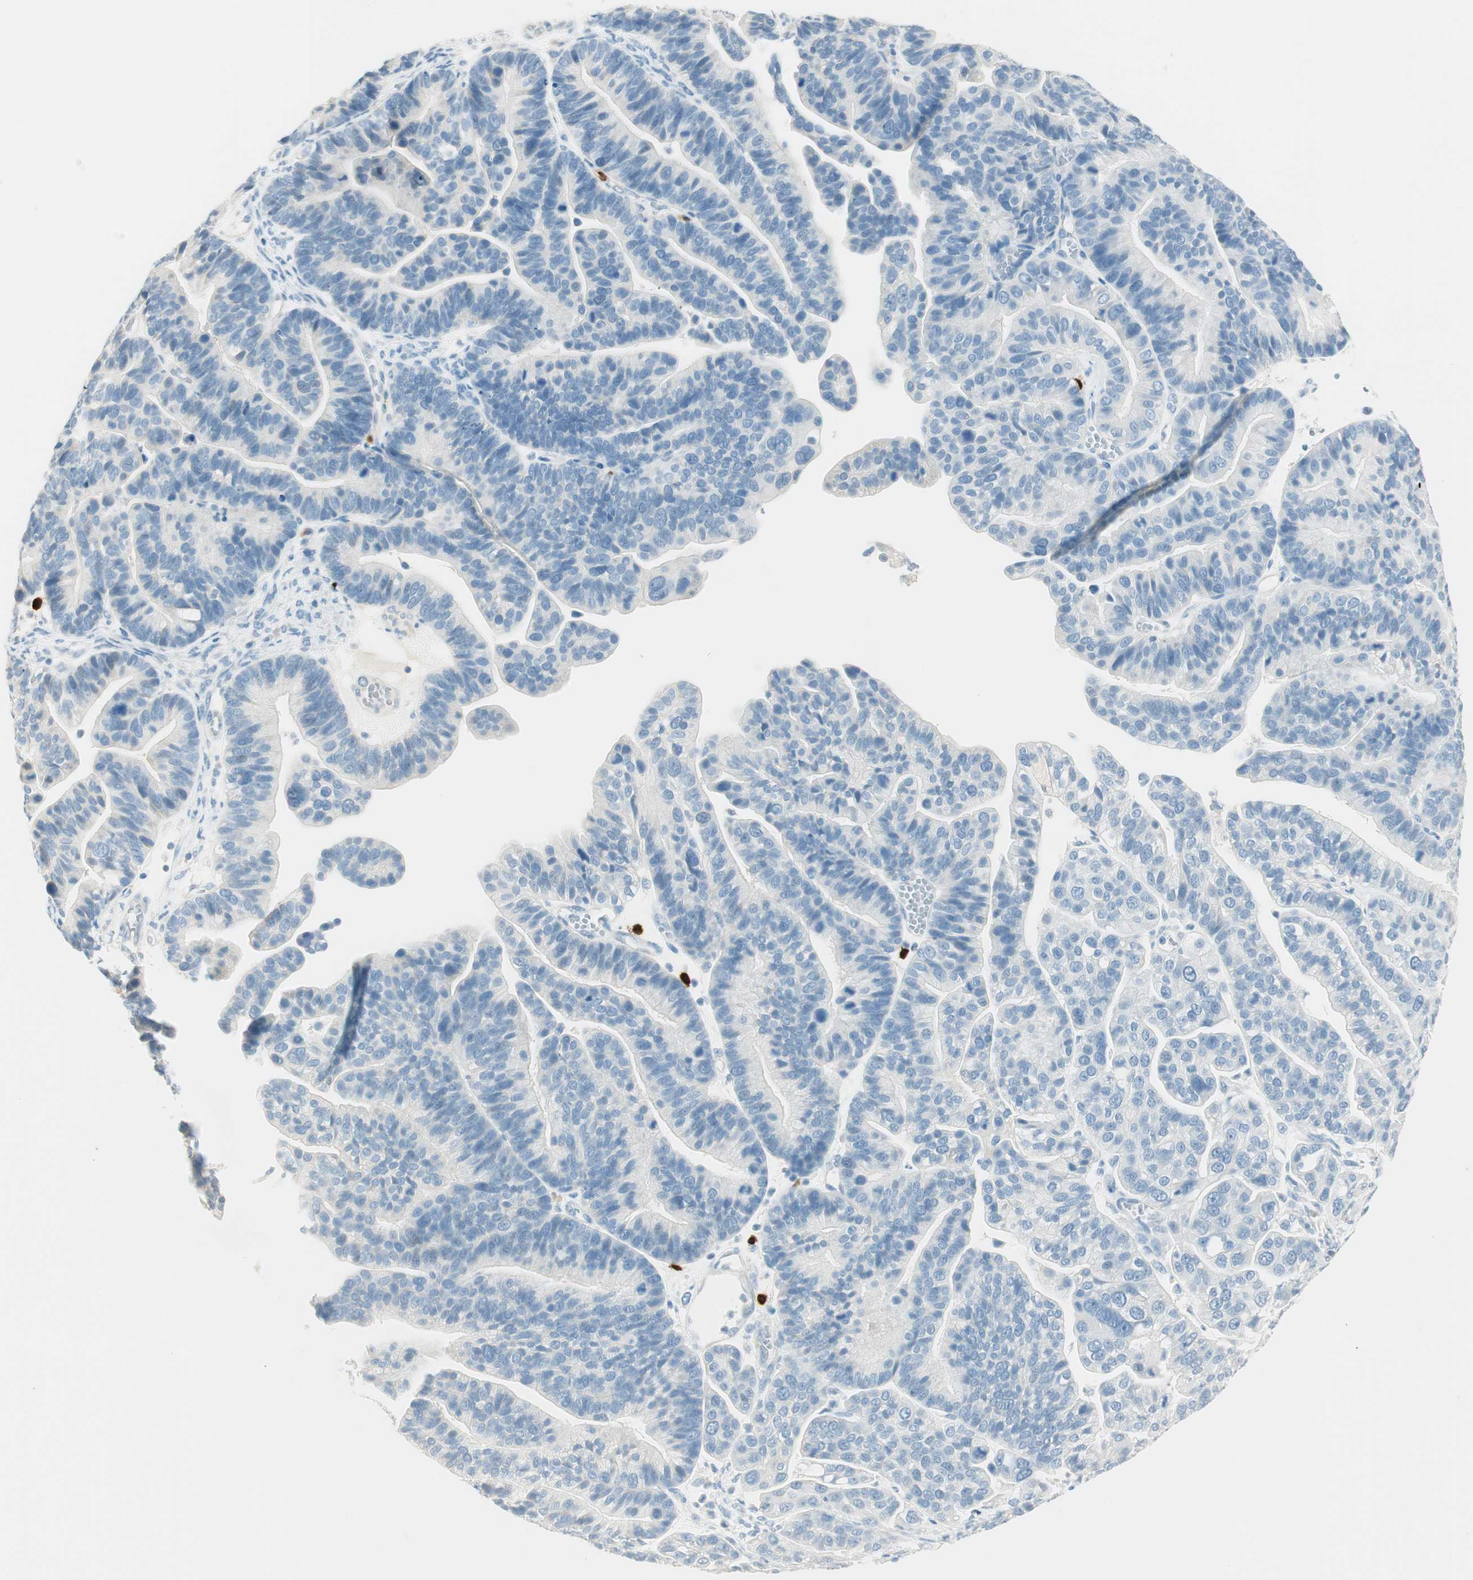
{"staining": {"intensity": "negative", "quantity": "none", "location": "none"}, "tissue": "ovarian cancer", "cell_type": "Tumor cells", "image_type": "cancer", "snomed": [{"axis": "morphology", "description": "Cystadenocarcinoma, serous, NOS"}, {"axis": "topography", "description": "Ovary"}], "caption": "Serous cystadenocarcinoma (ovarian) was stained to show a protein in brown. There is no significant staining in tumor cells. (DAB (3,3'-diaminobenzidine) immunohistochemistry (IHC) visualized using brightfield microscopy, high magnification).", "gene": "HPGD", "patient": {"sex": "female", "age": 56}}